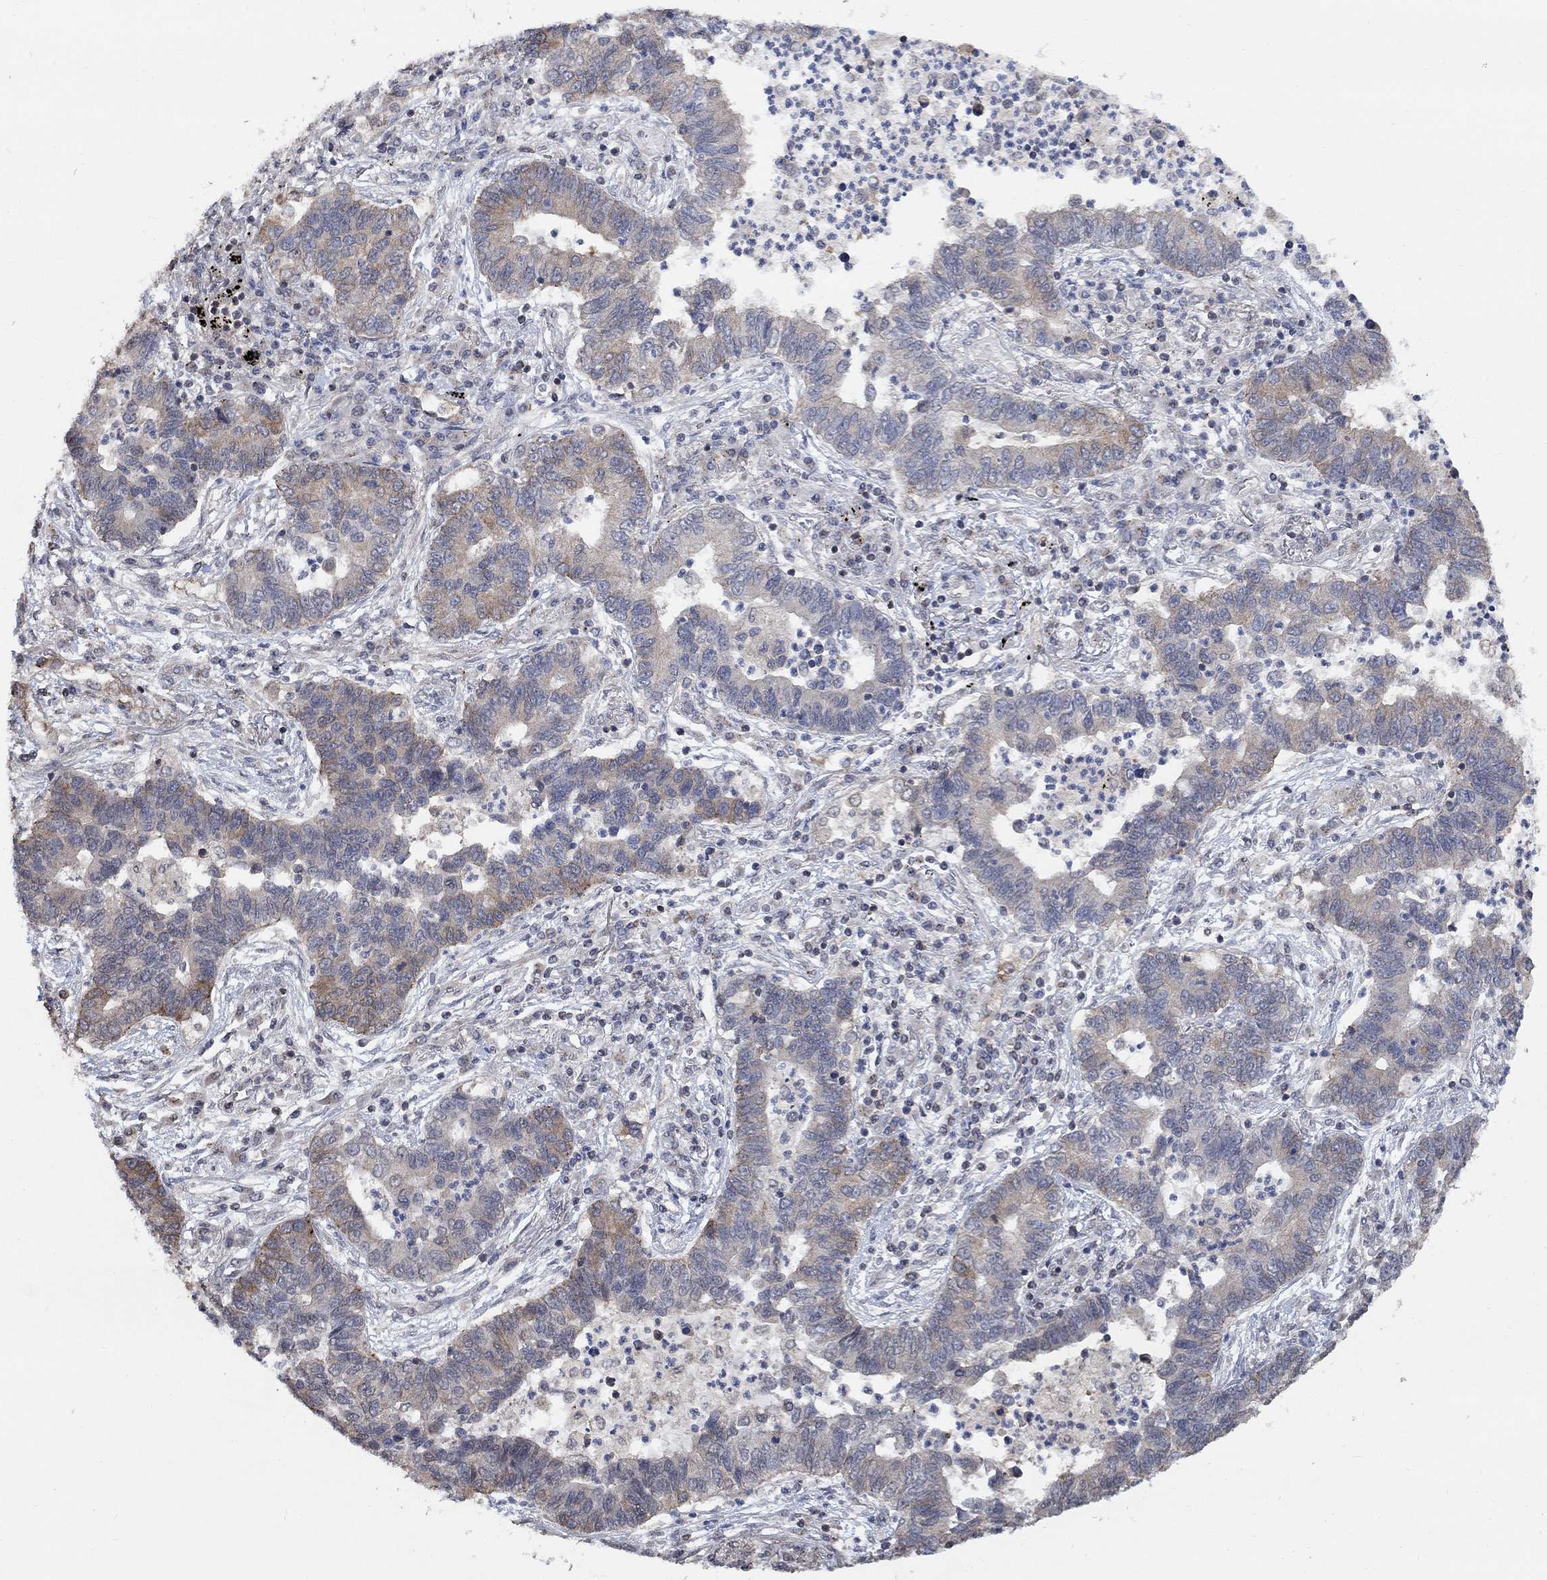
{"staining": {"intensity": "strong", "quantity": "<25%", "location": "cytoplasmic/membranous"}, "tissue": "lung cancer", "cell_type": "Tumor cells", "image_type": "cancer", "snomed": [{"axis": "morphology", "description": "Adenocarcinoma, NOS"}, {"axis": "topography", "description": "Lung"}], "caption": "An image of lung cancer stained for a protein shows strong cytoplasmic/membranous brown staining in tumor cells.", "gene": "UNC5B", "patient": {"sex": "female", "age": 57}}